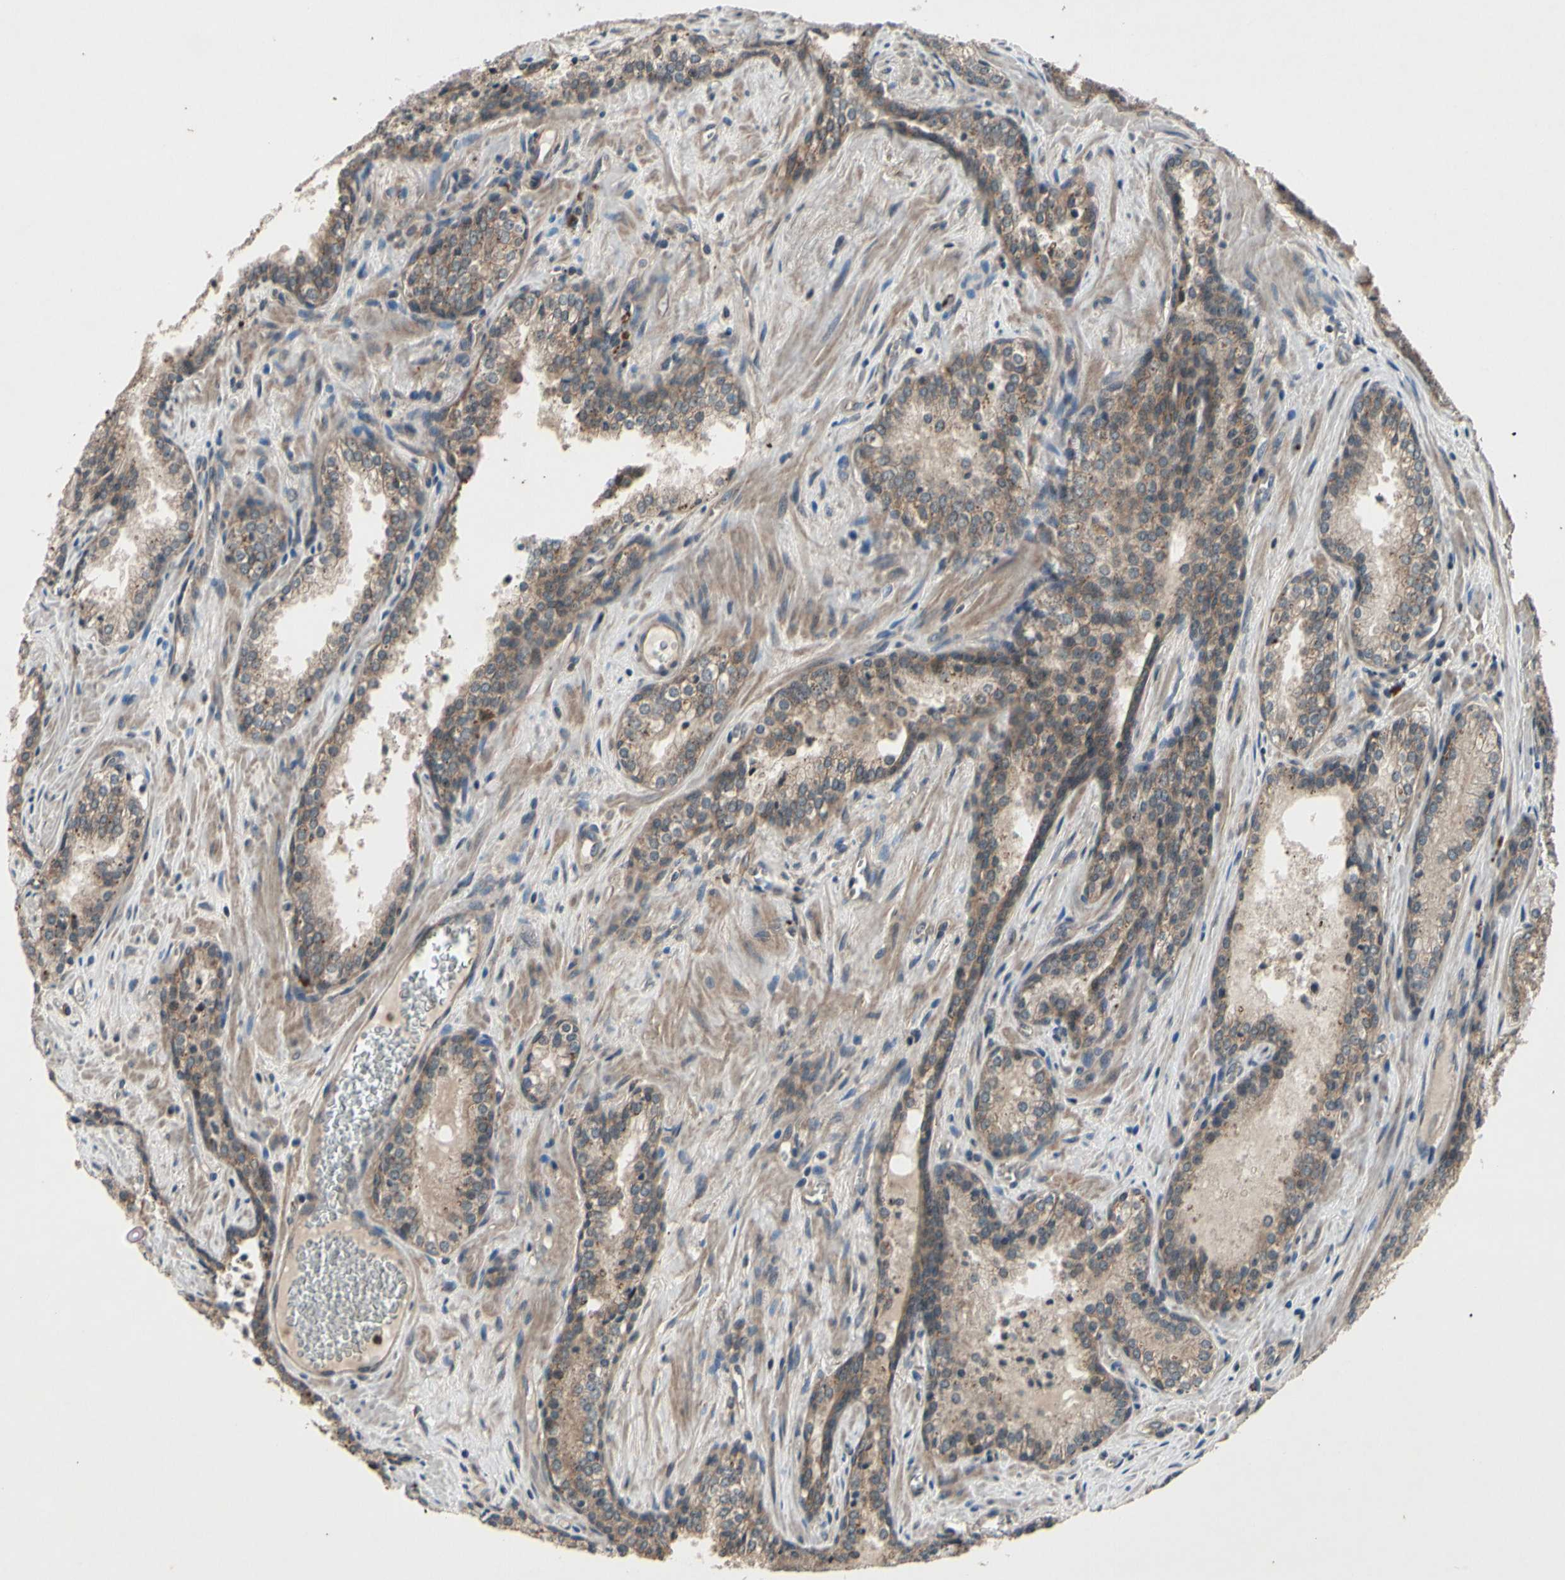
{"staining": {"intensity": "weak", "quantity": ">75%", "location": "cytoplasmic/membranous"}, "tissue": "prostate cancer", "cell_type": "Tumor cells", "image_type": "cancer", "snomed": [{"axis": "morphology", "description": "Adenocarcinoma, Low grade"}, {"axis": "topography", "description": "Prostate"}], "caption": "Prostate cancer (adenocarcinoma (low-grade)) stained for a protein (brown) demonstrates weak cytoplasmic/membranous positive staining in about >75% of tumor cells.", "gene": "MBTPS2", "patient": {"sex": "male", "age": 60}}